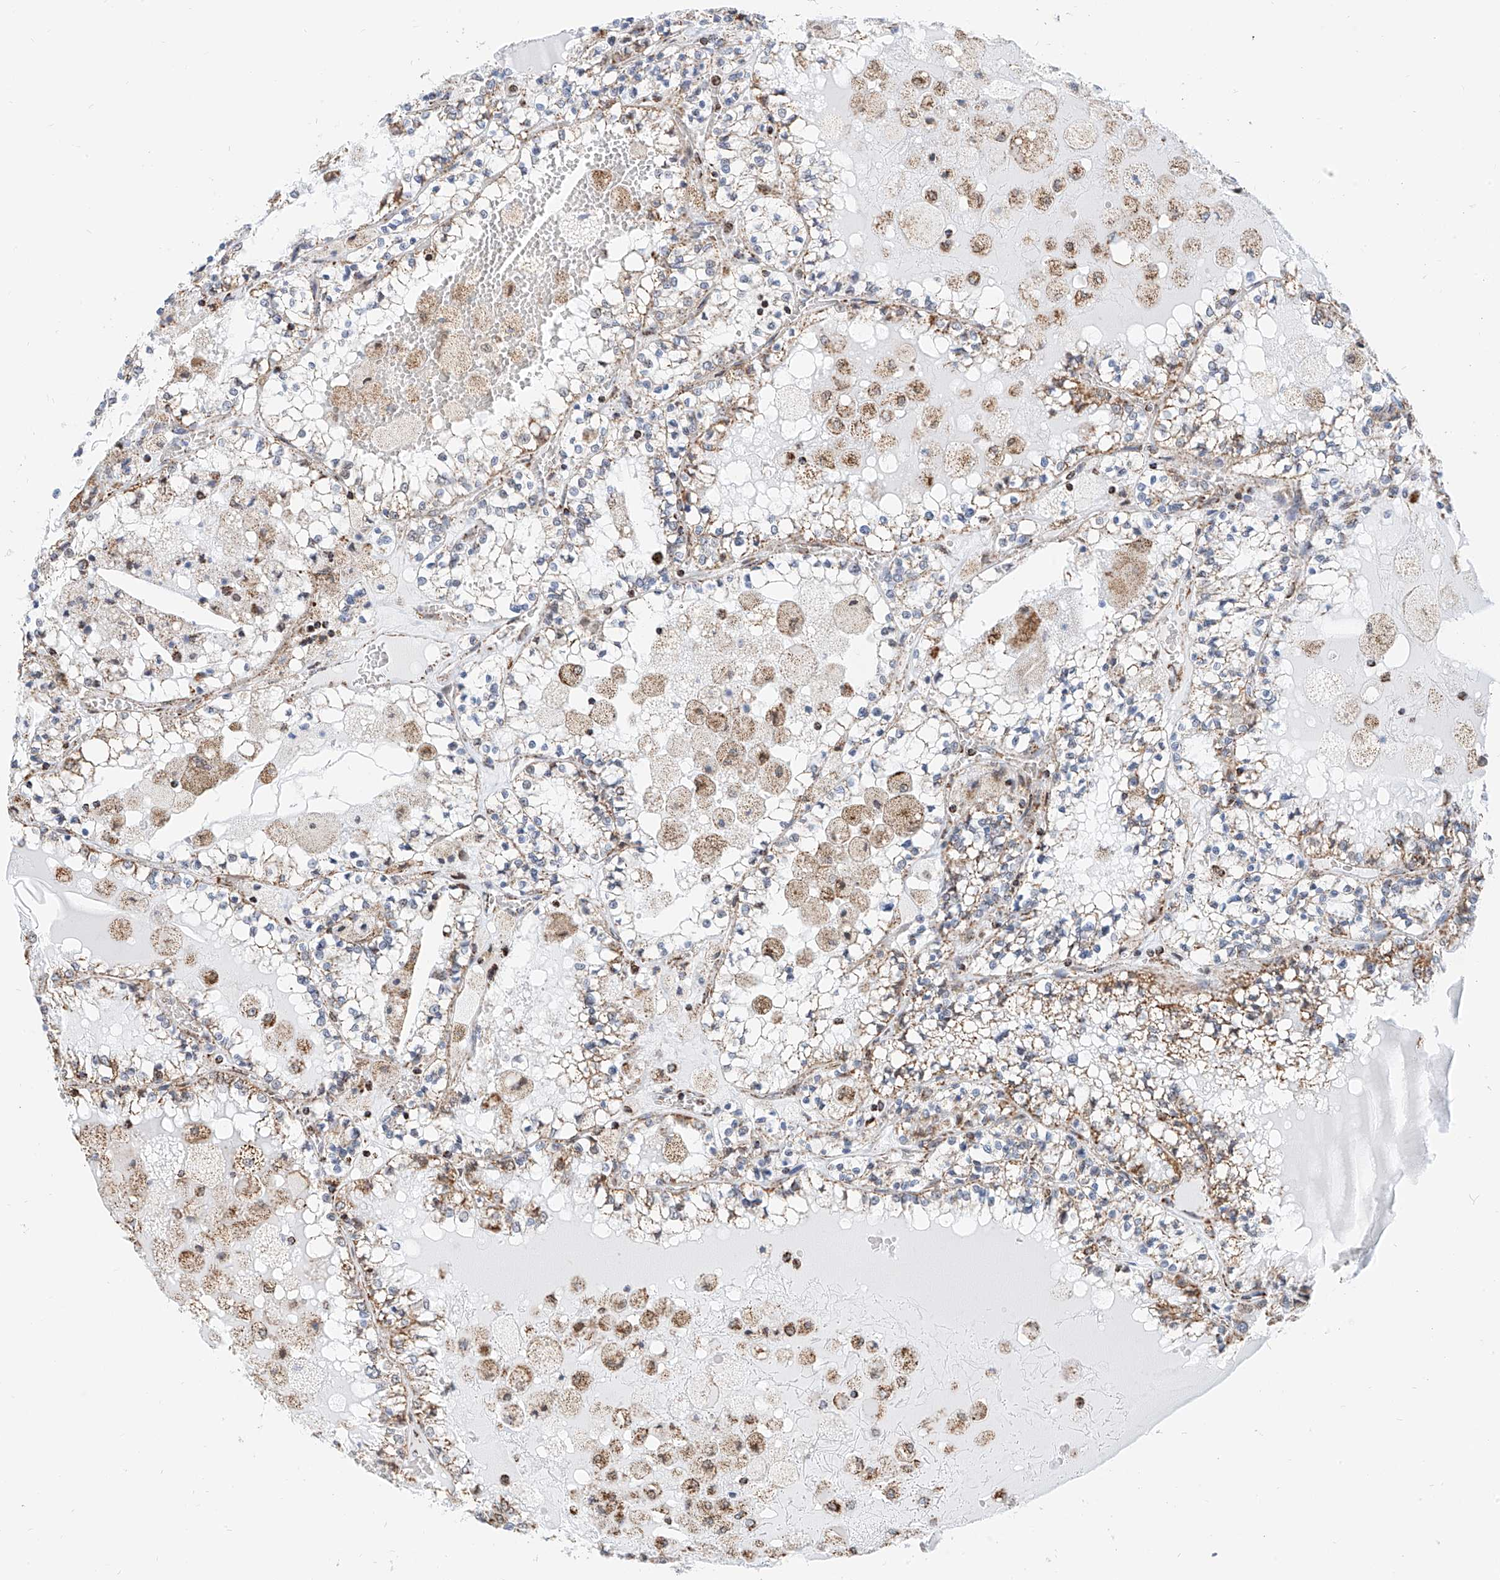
{"staining": {"intensity": "weak", "quantity": "25%-75%", "location": "cytoplasmic/membranous"}, "tissue": "renal cancer", "cell_type": "Tumor cells", "image_type": "cancer", "snomed": [{"axis": "morphology", "description": "Adenocarcinoma, NOS"}, {"axis": "topography", "description": "Kidney"}], "caption": "An image of human renal cancer (adenocarcinoma) stained for a protein shows weak cytoplasmic/membranous brown staining in tumor cells.", "gene": "NALCN", "patient": {"sex": "female", "age": 56}}